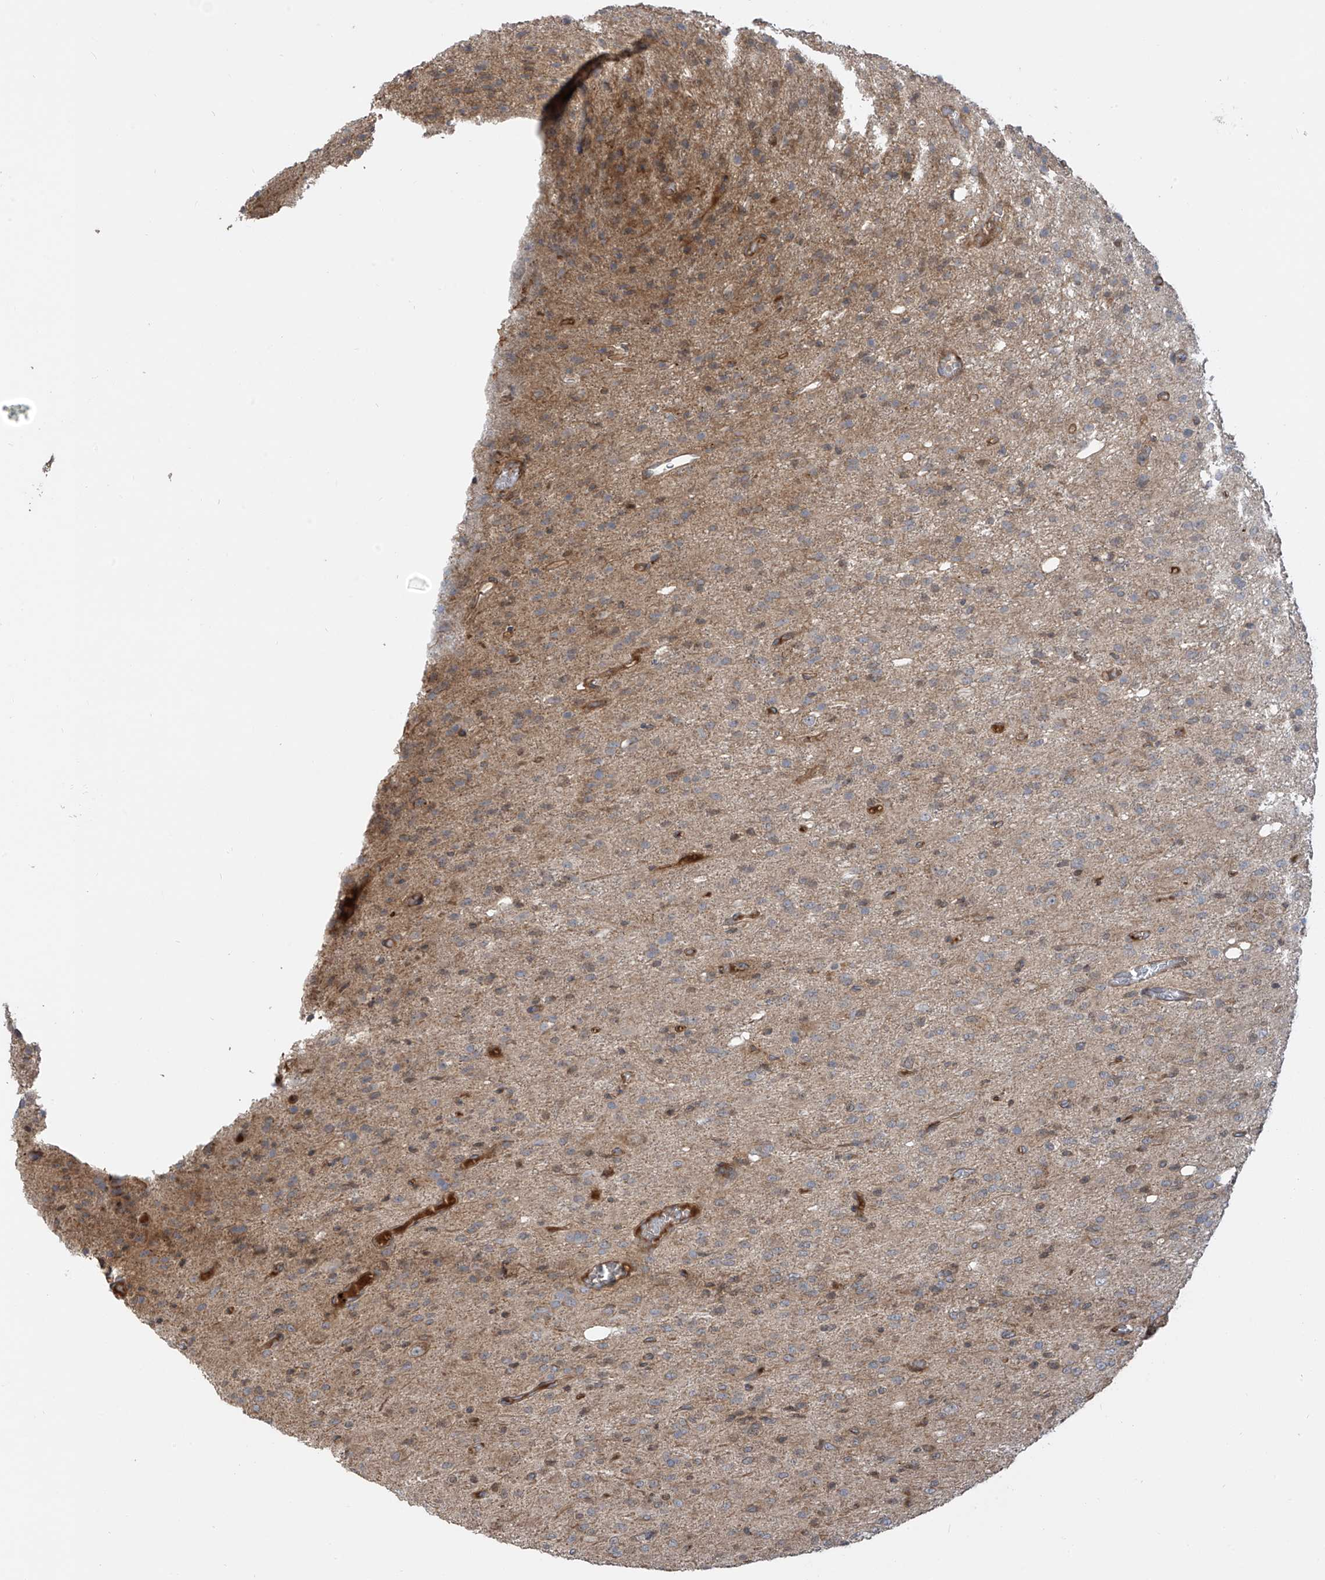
{"staining": {"intensity": "weak", "quantity": "<25%", "location": "cytoplasmic/membranous"}, "tissue": "glioma", "cell_type": "Tumor cells", "image_type": "cancer", "snomed": [{"axis": "morphology", "description": "Glioma, malignant, High grade"}, {"axis": "topography", "description": "Brain"}], "caption": "IHC image of human glioma stained for a protein (brown), which demonstrates no expression in tumor cells.", "gene": "ATAD2B", "patient": {"sex": "female", "age": 59}}